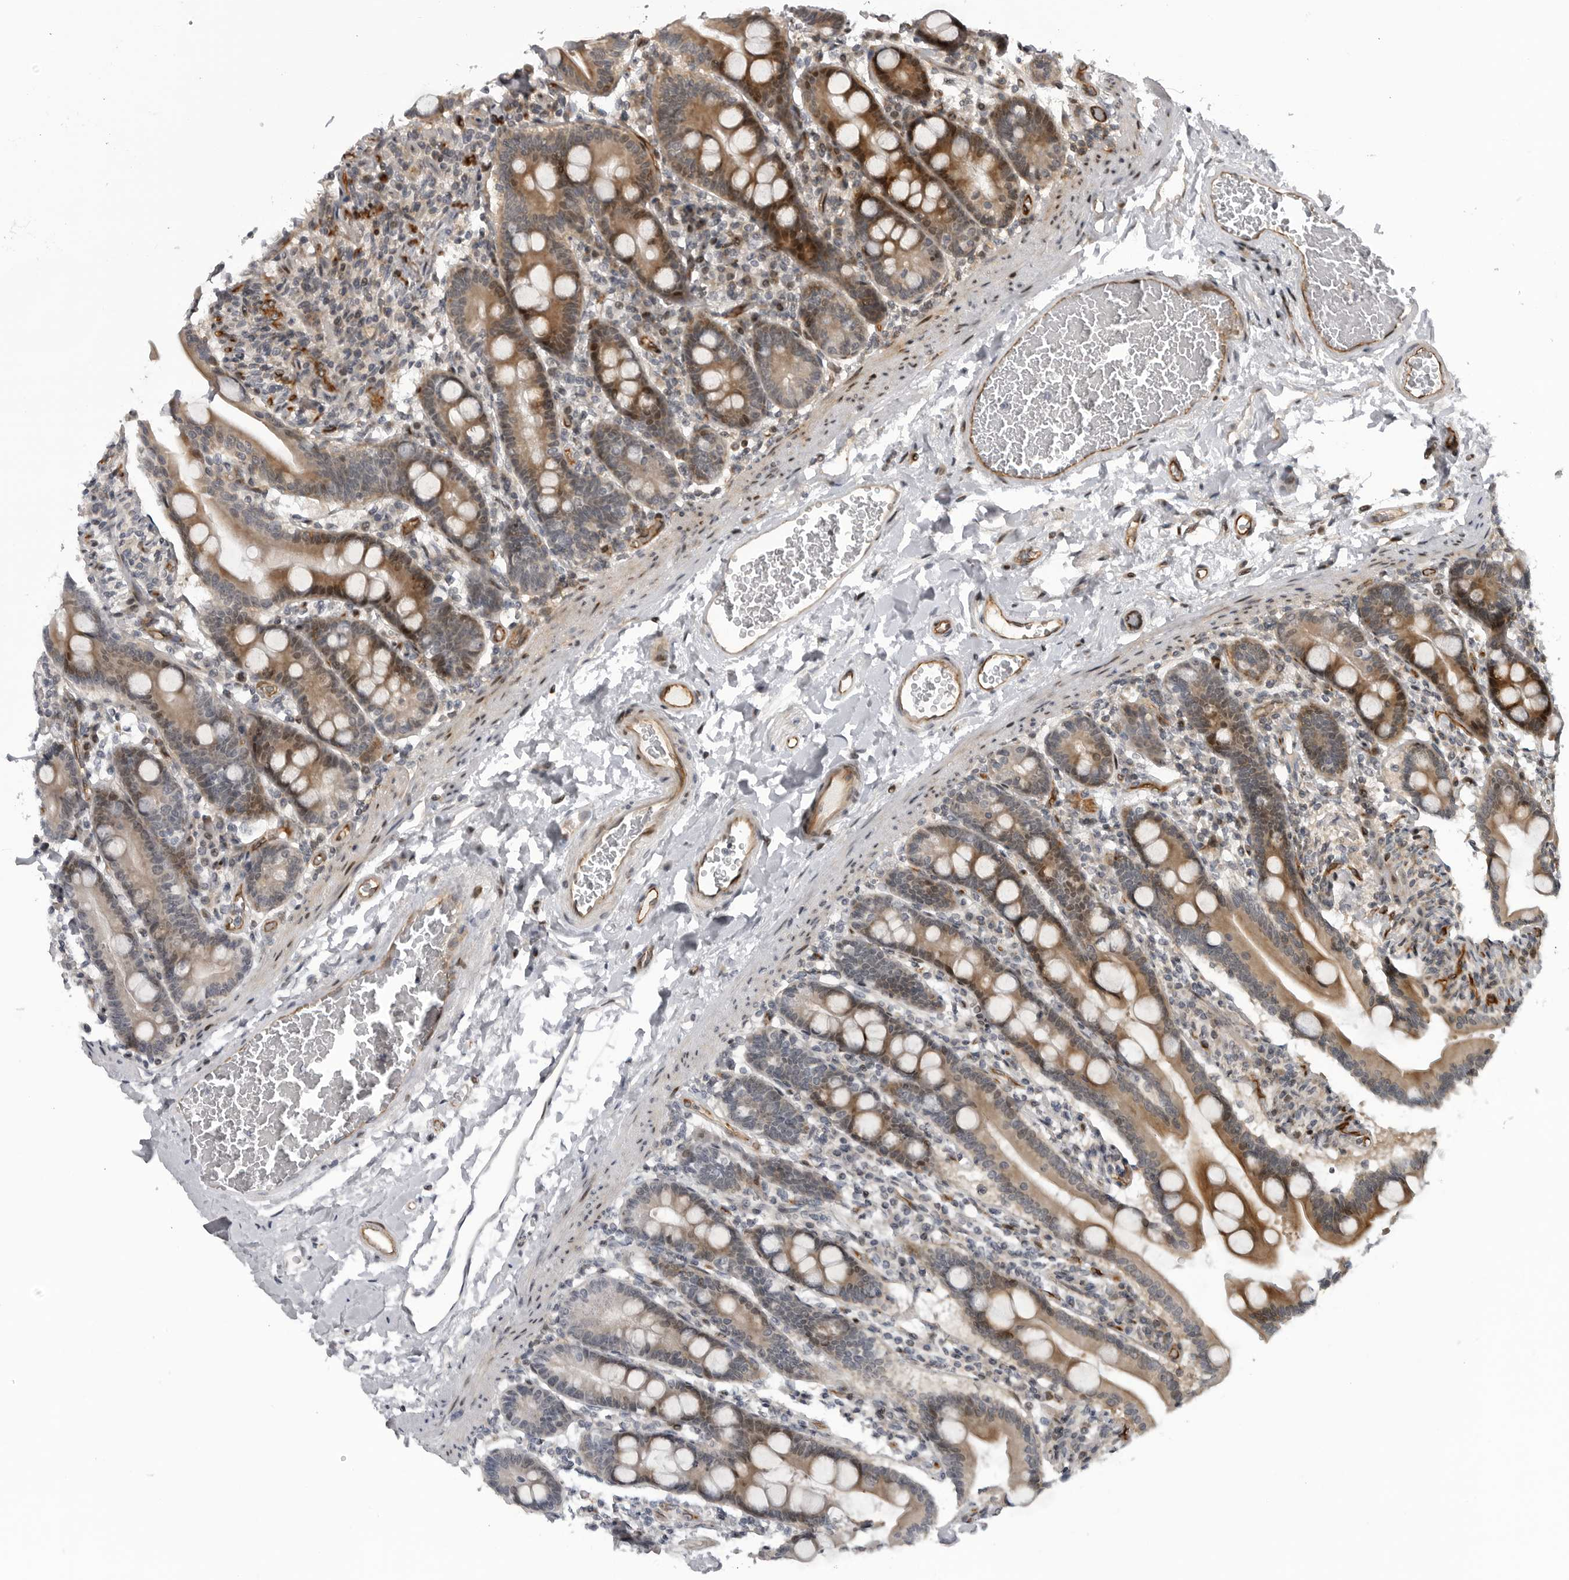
{"staining": {"intensity": "strong", "quantity": ">75%", "location": "cytoplasmic/membranous"}, "tissue": "duodenum", "cell_type": "Glandular cells", "image_type": "normal", "snomed": [{"axis": "morphology", "description": "Normal tissue, NOS"}, {"axis": "topography", "description": "Duodenum"}], "caption": "This is a photomicrograph of IHC staining of unremarkable duodenum, which shows strong positivity in the cytoplasmic/membranous of glandular cells.", "gene": "ABL1", "patient": {"sex": "male", "age": 54}}